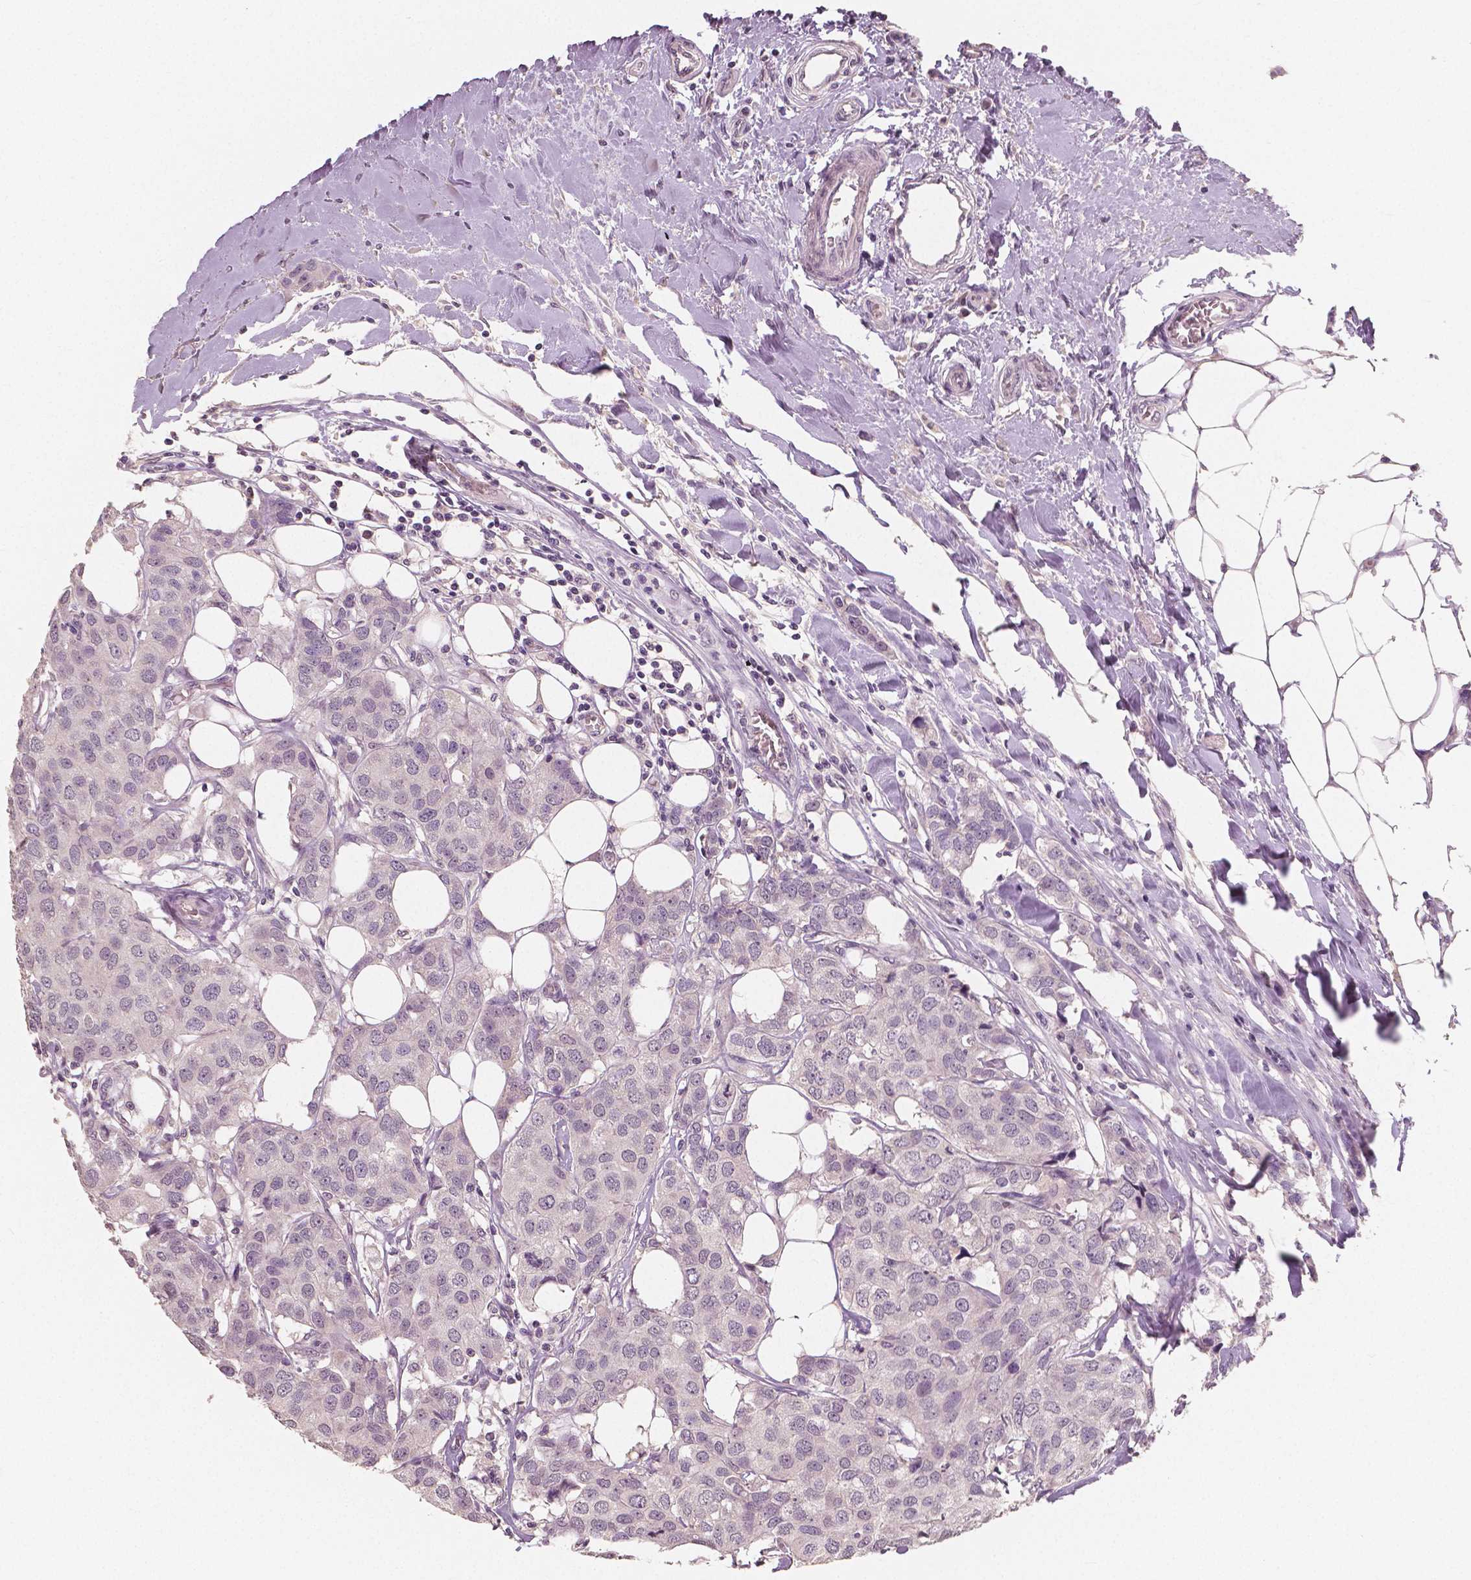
{"staining": {"intensity": "negative", "quantity": "none", "location": "none"}, "tissue": "breast cancer", "cell_type": "Tumor cells", "image_type": "cancer", "snomed": [{"axis": "morphology", "description": "Duct carcinoma"}, {"axis": "topography", "description": "Breast"}], "caption": "An image of breast cancer stained for a protein demonstrates no brown staining in tumor cells.", "gene": "RNASE7", "patient": {"sex": "female", "age": 80}}